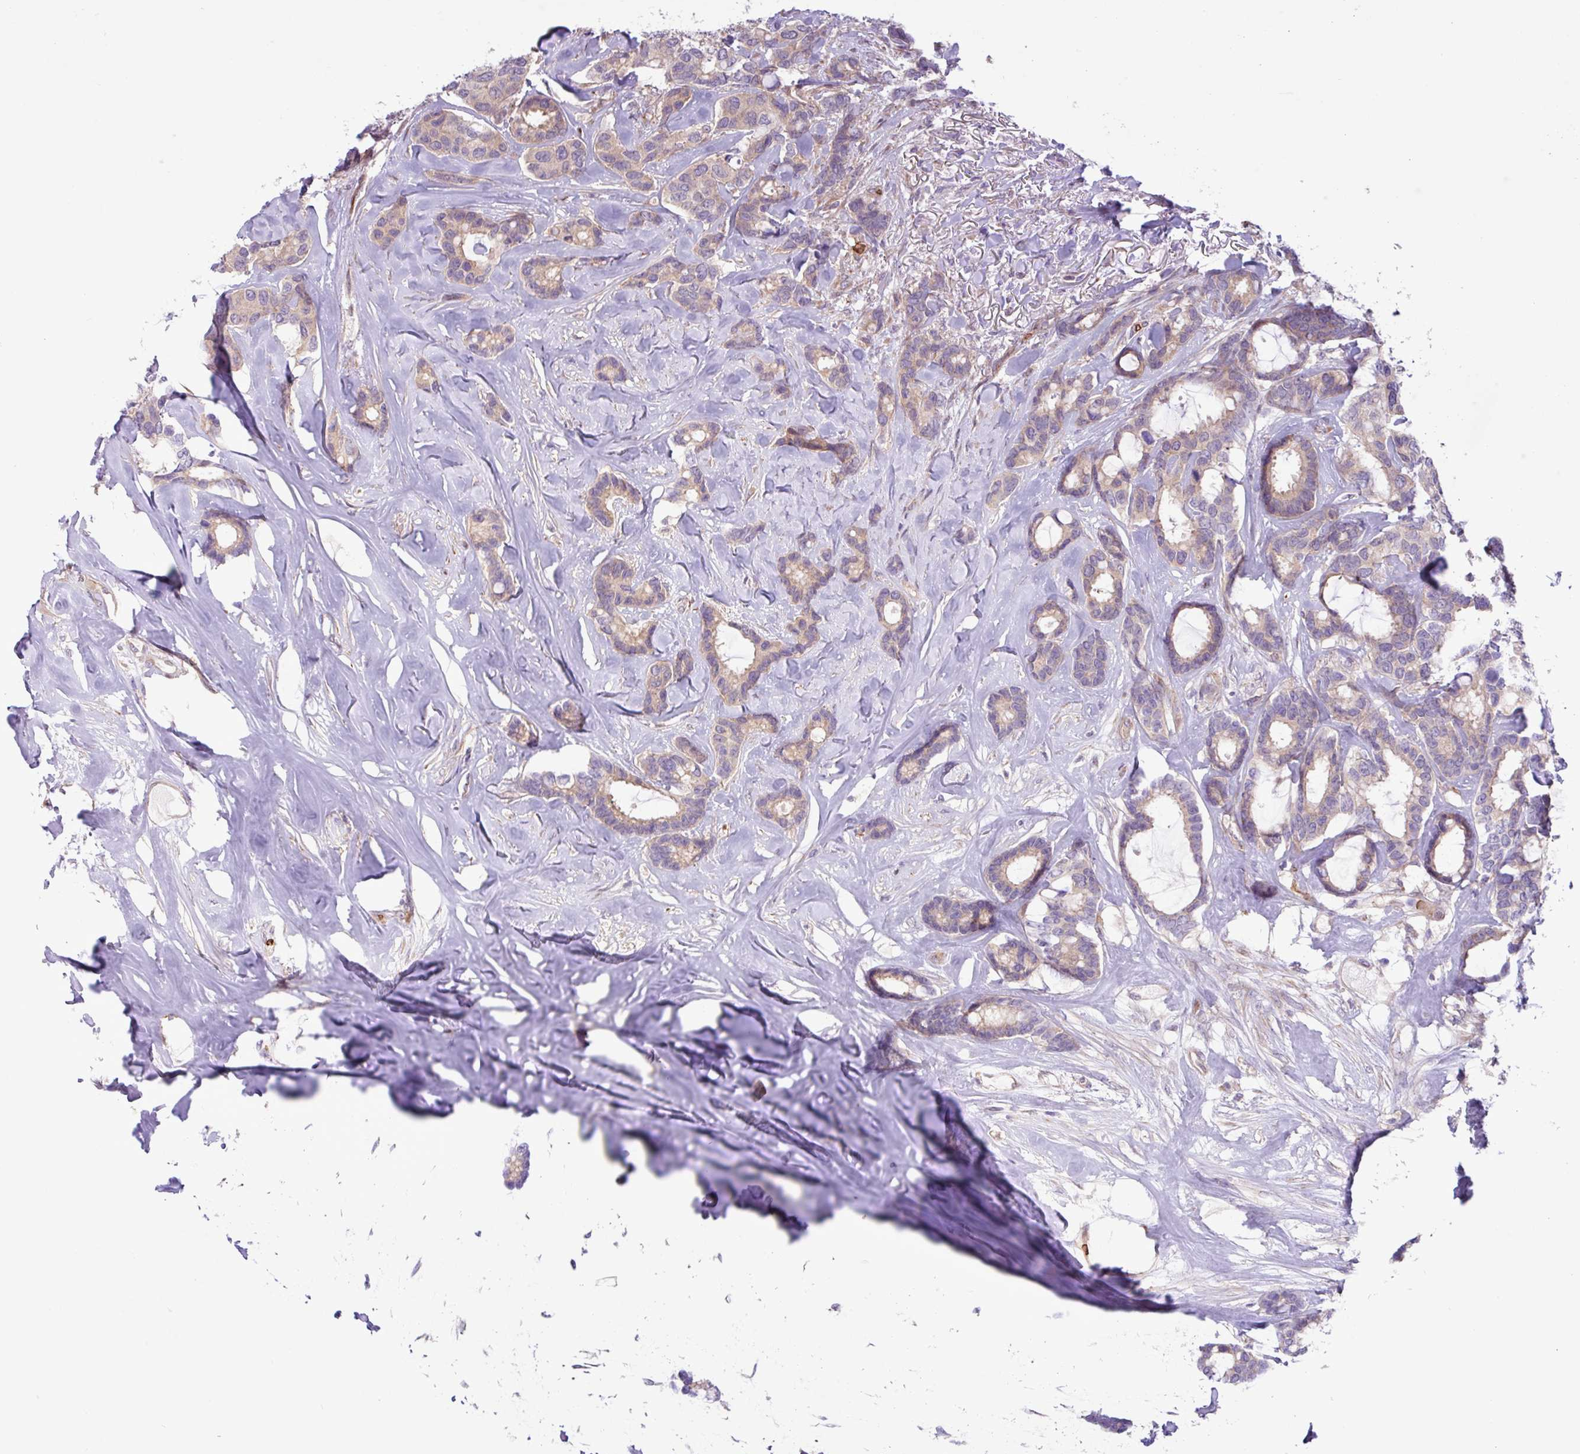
{"staining": {"intensity": "weak", "quantity": "<25%", "location": "cytoplasmic/membranous"}, "tissue": "breast cancer", "cell_type": "Tumor cells", "image_type": "cancer", "snomed": [{"axis": "morphology", "description": "Duct carcinoma"}, {"axis": "topography", "description": "Breast"}], "caption": "High magnification brightfield microscopy of breast cancer (invasive ductal carcinoma) stained with DAB (brown) and counterstained with hematoxylin (blue): tumor cells show no significant staining. (Immunohistochemistry (ihc), brightfield microscopy, high magnification).", "gene": "RAD21L1", "patient": {"sex": "female", "age": 87}}